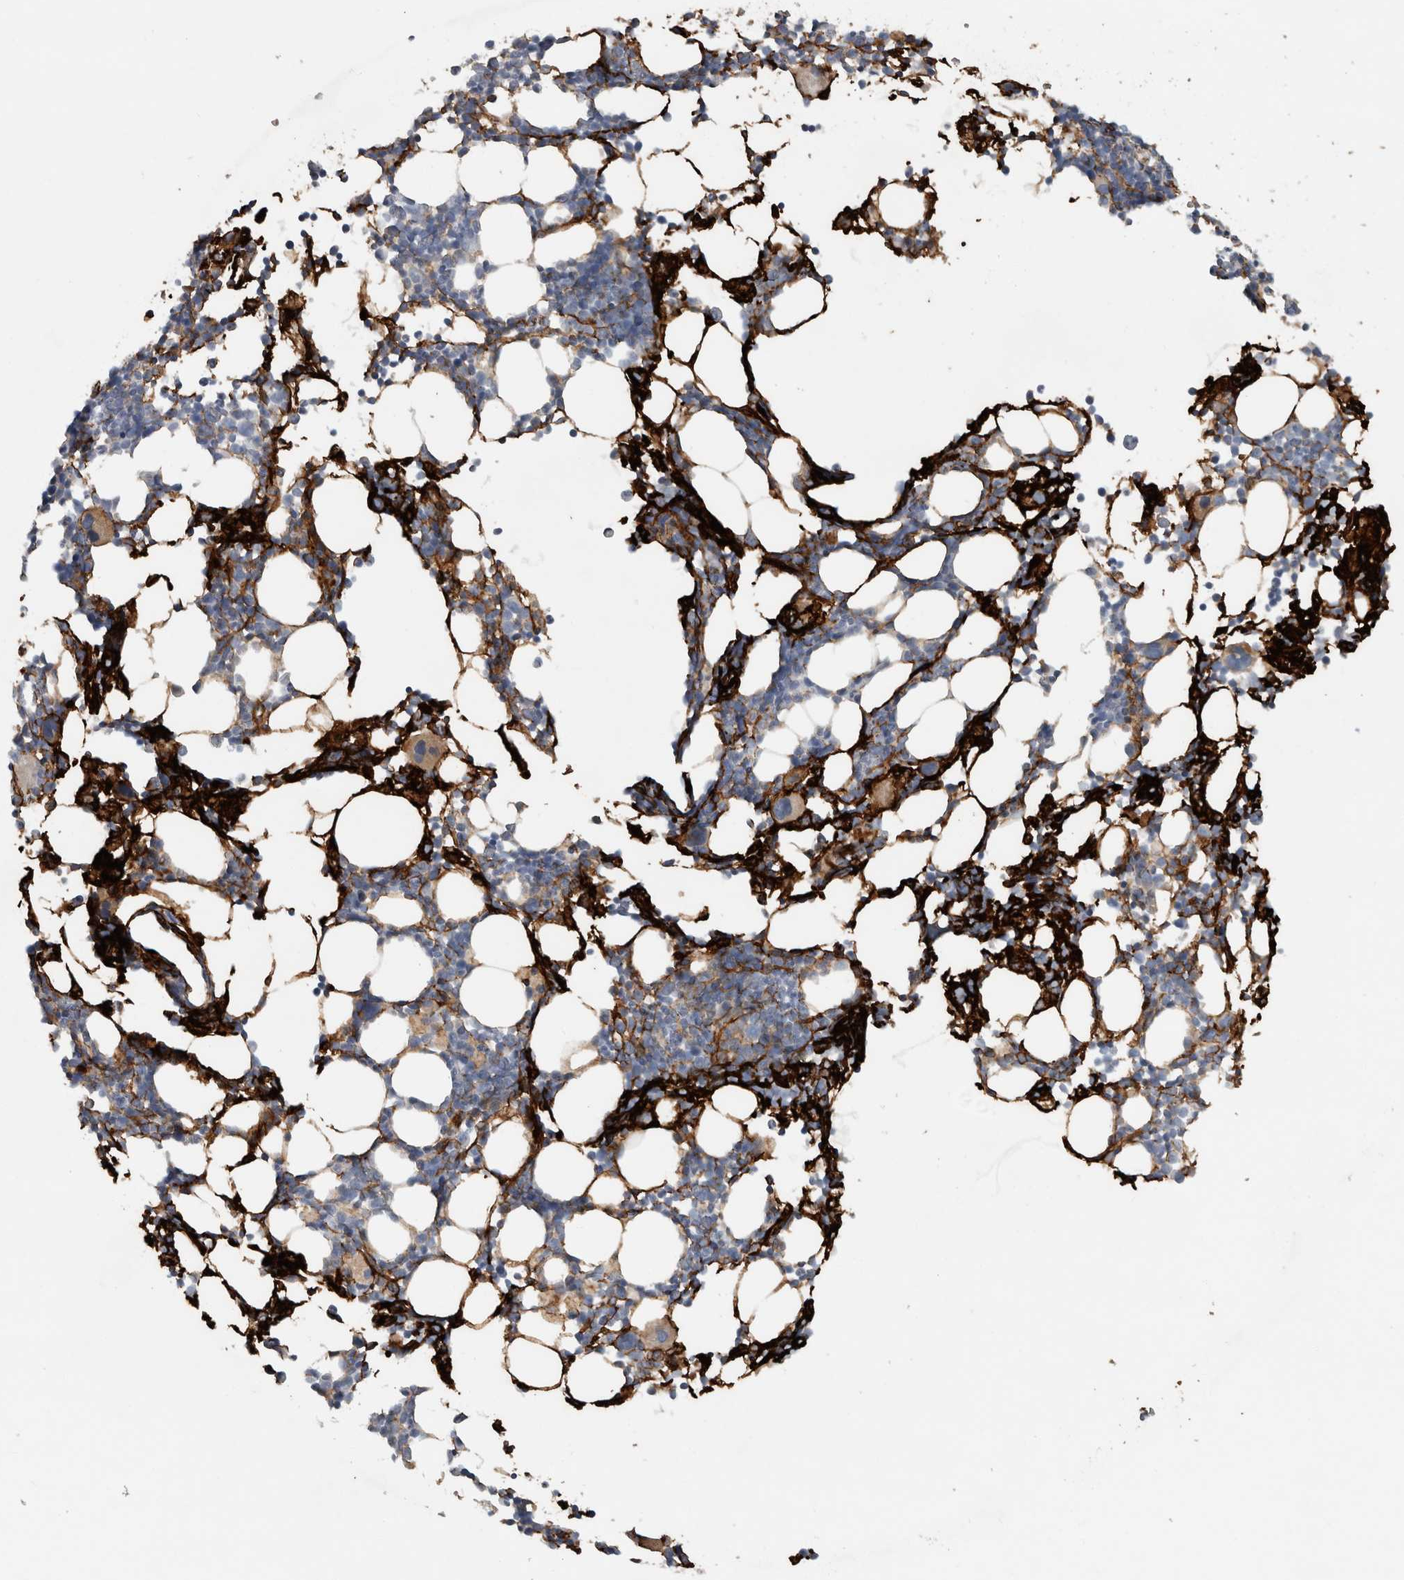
{"staining": {"intensity": "moderate", "quantity": "<25%", "location": "cytoplasmic/membranous"}, "tissue": "bone marrow", "cell_type": "Hematopoietic cells", "image_type": "normal", "snomed": [{"axis": "morphology", "description": "Normal tissue, NOS"}, {"axis": "morphology", "description": "Inflammation, NOS"}, {"axis": "topography", "description": "Bone marrow"}], "caption": "About <25% of hematopoietic cells in unremarkable bone marrow exhibit moderate cytoplasmic/membranous protein positivity as visualized by brown immunohistochemical staining.", "gene": "FN1", "patient": {"sex": "male", "age": 21}}